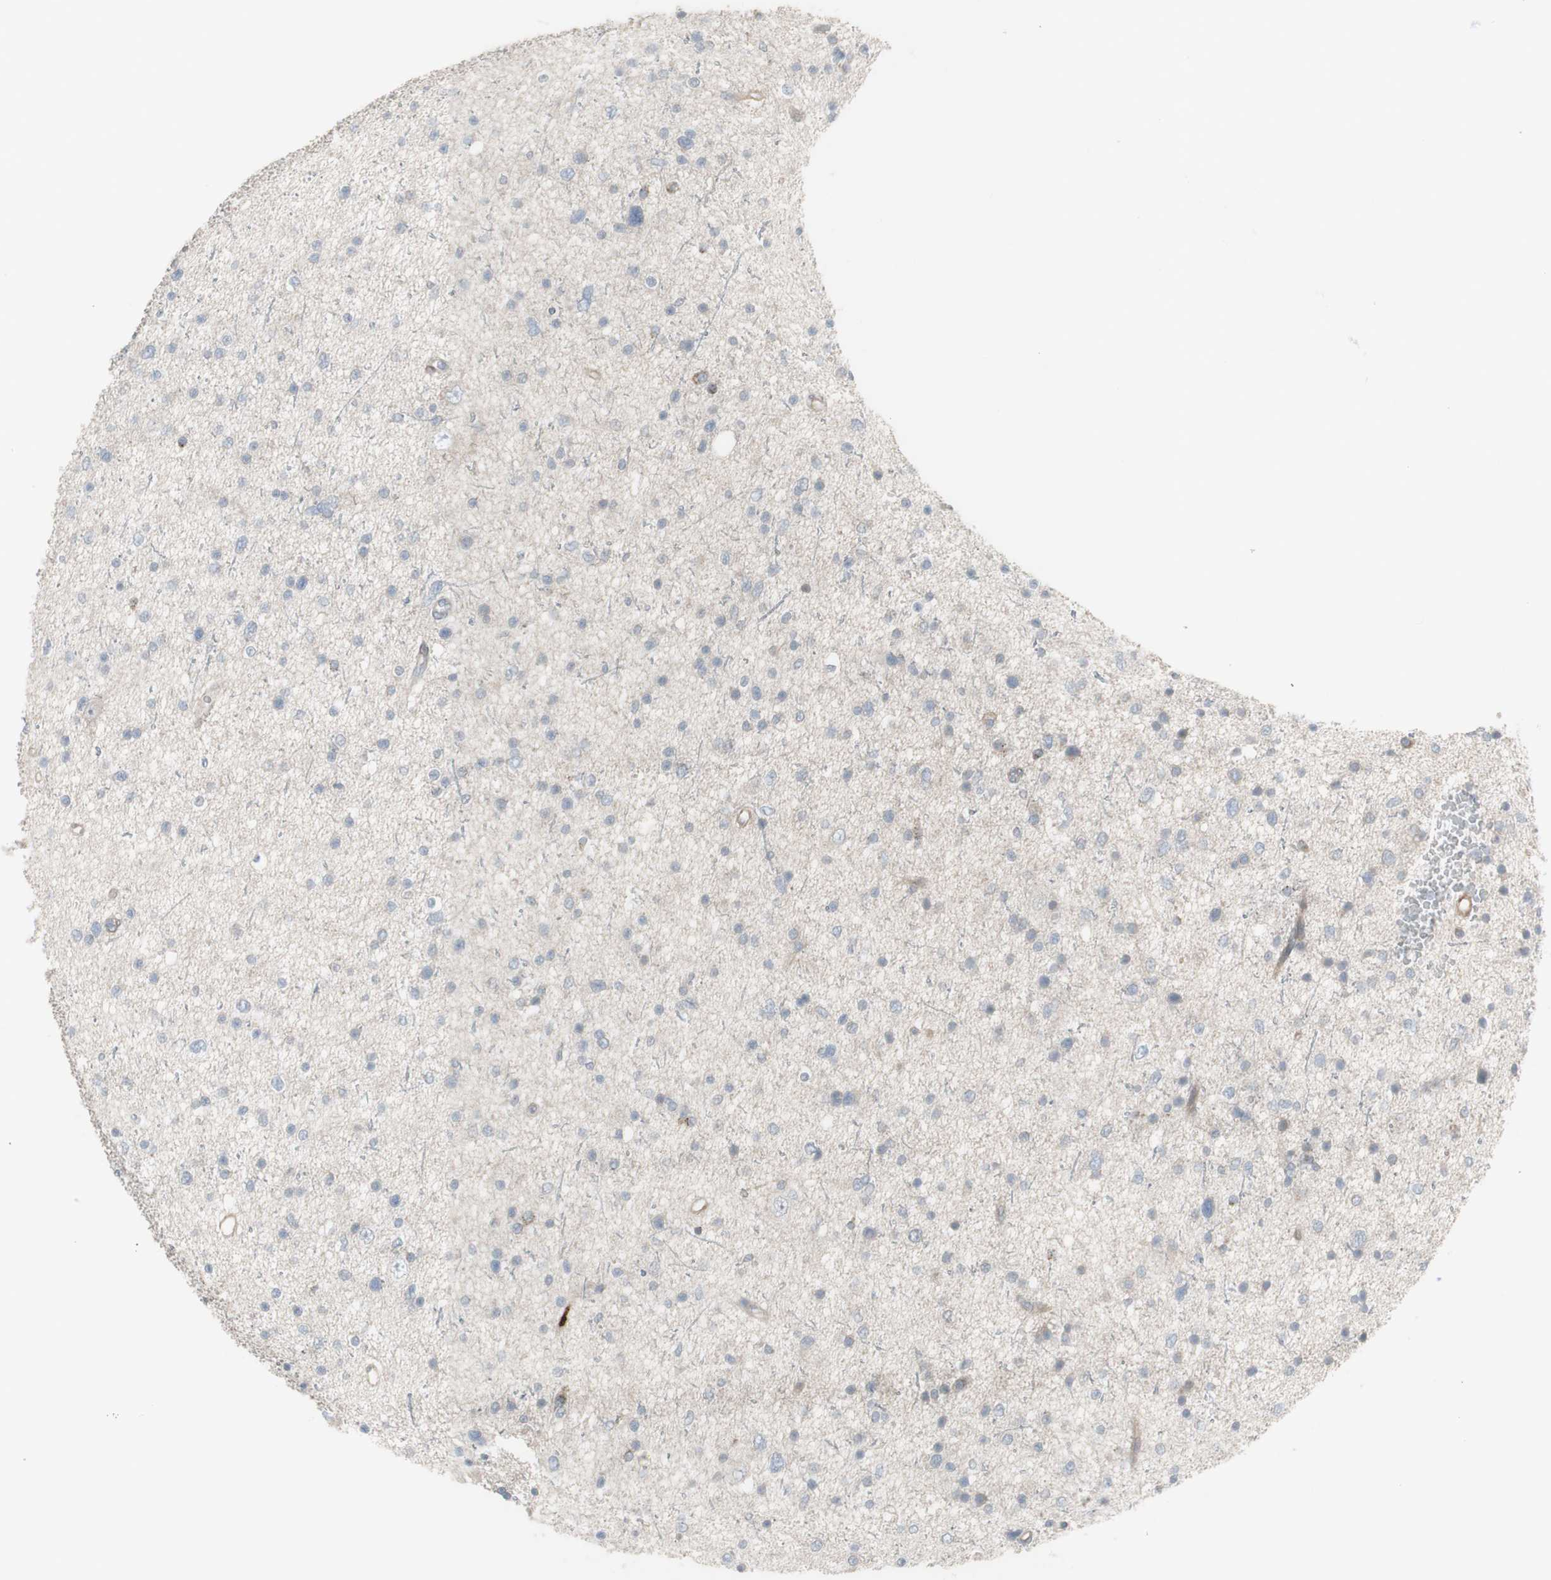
{"staining": {"intensity": "negative", "quantity": "none", "location": "none"}, "tissue": "glioma", "cell_type": "Tumor cells", "image_type": "cancer", "snomed": [{"axis": "morphology", "description": "Glioma, malignant, Low grade"}, {"axis": "topography", "description": "Brain"}], "caption": "Glioma was stained to show a protein in brown. There is no significant staining in tumor cells.", "gene": "GALNT6", "patient": {"sex": "female", "age": 37}}